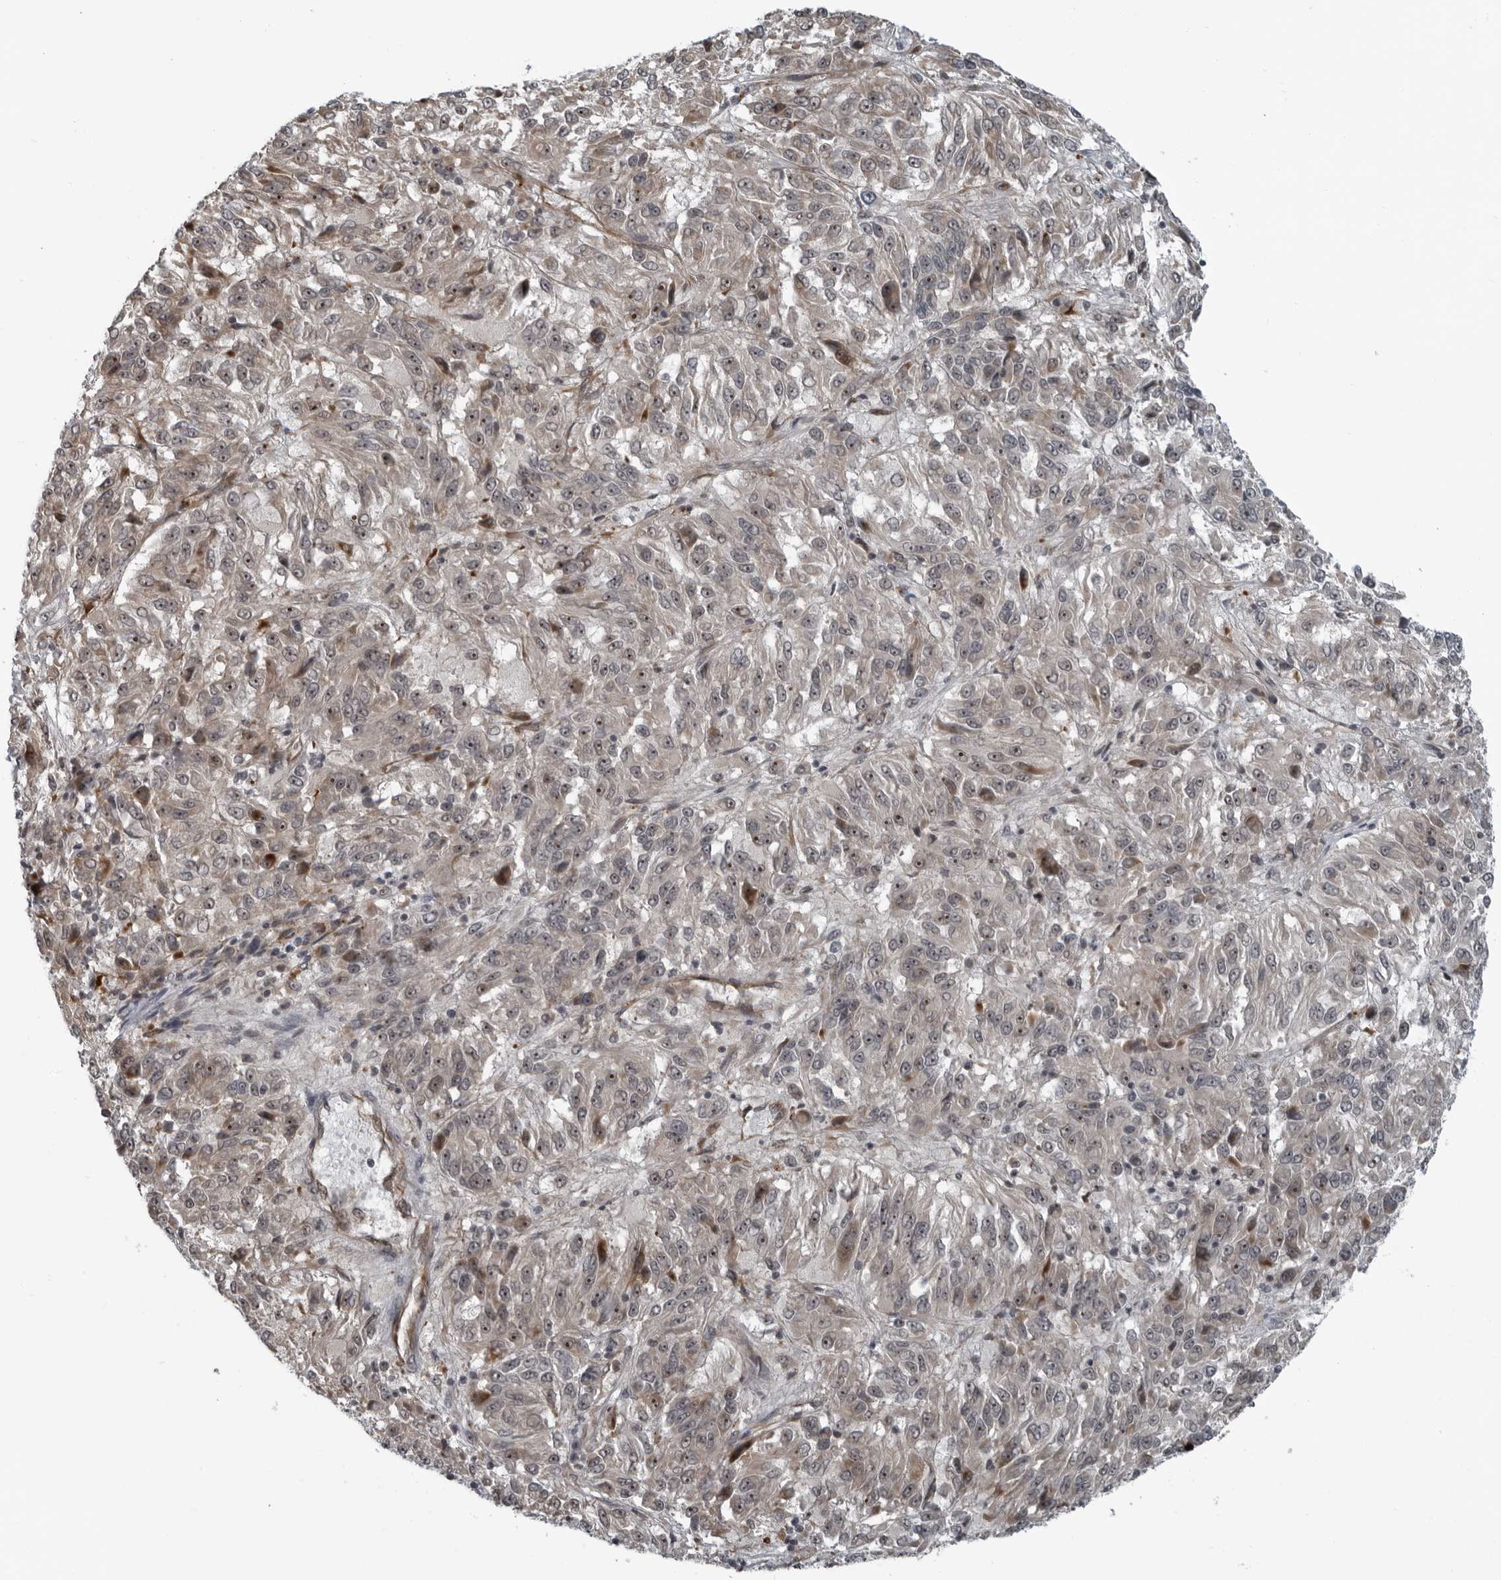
{"staining": {"intensity": "moderate", "quantity": "25%-75%", "location": "nuclear"}, "tissue": "melanoma", "cell_type": "Tumor cells", "image_type": "cancer", "snomed": [{"axis": "morphology", "description": "Malignant melanoma, Metastatic site"}, {"axis": "topography", "description": "Lung"}], "caption": "The histopathology image displays staining of malignant melanoma (metastatic site), revealing moderate nuclear protein staining (brown color) within tumor cells. Nuclei are stained in blue.", "gene": "FAM102B", "patient": {"sex": "male", "age": 64}}